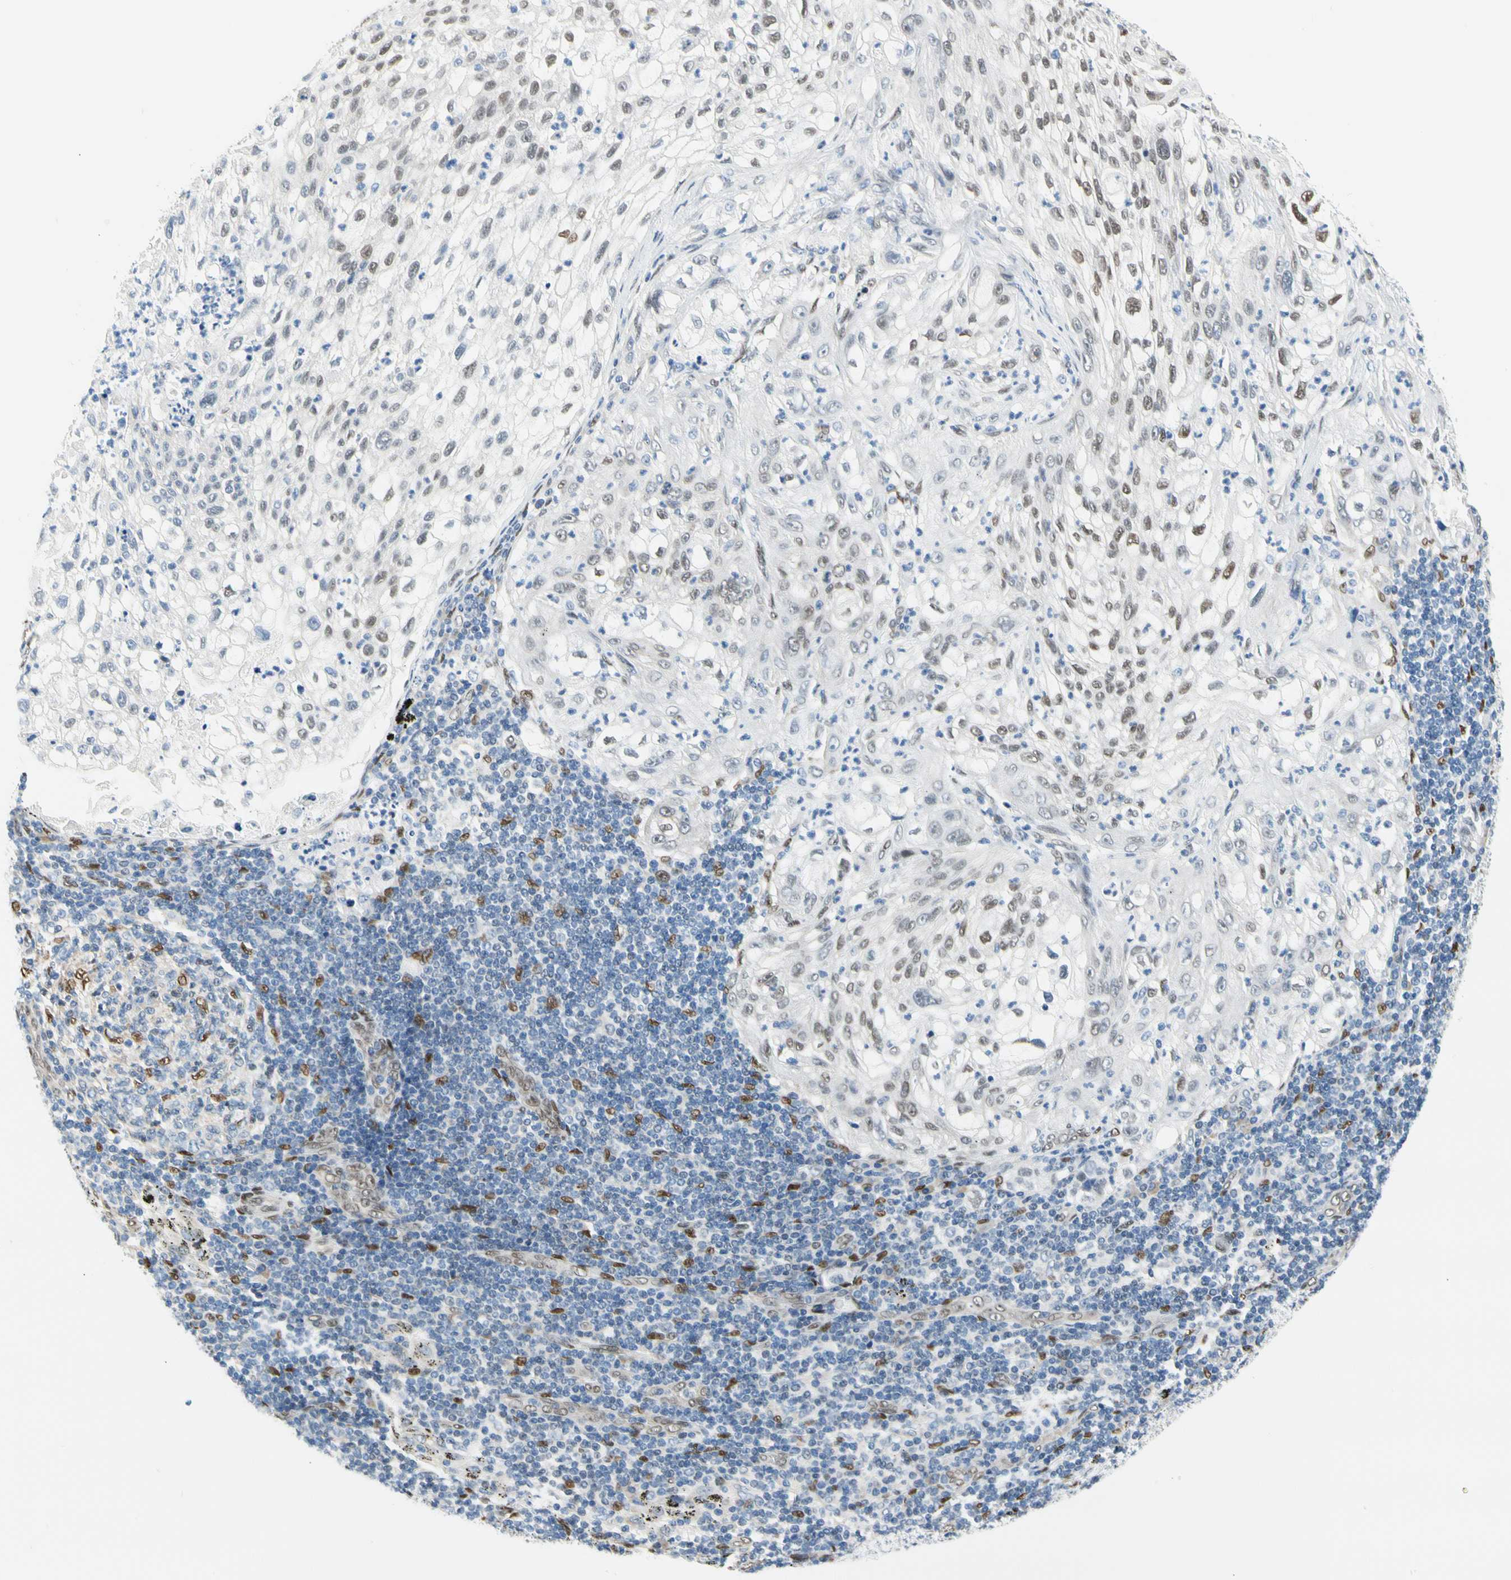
{"staining": {"intensity": "weak", "quantity": "25%-75%", "location": "nuclear"}, "tissue": "lung cancer", "cell_type": "Tumor cells", "image_type": "cancer", "snomed": [{"axis": "morphology", "description": "Inflammation, NOS"}, {"axis": "morphology", "description": "Squamous cell carcinoma, NOS"}, {"axis": "topography", "description": "Lymph node"}, {"axis": "topography", "description": "Soft tissue"}, {"axis": "topography", "description": "Lung"}], "caption": "Human lung squamous cell carcinoma stained for a protein (brown) demonstrates weak nuclear positive expression in about 25%-75% of tumor cells.", "gene": "NFIA", "patient": {"sex": "male", "age": 66}}